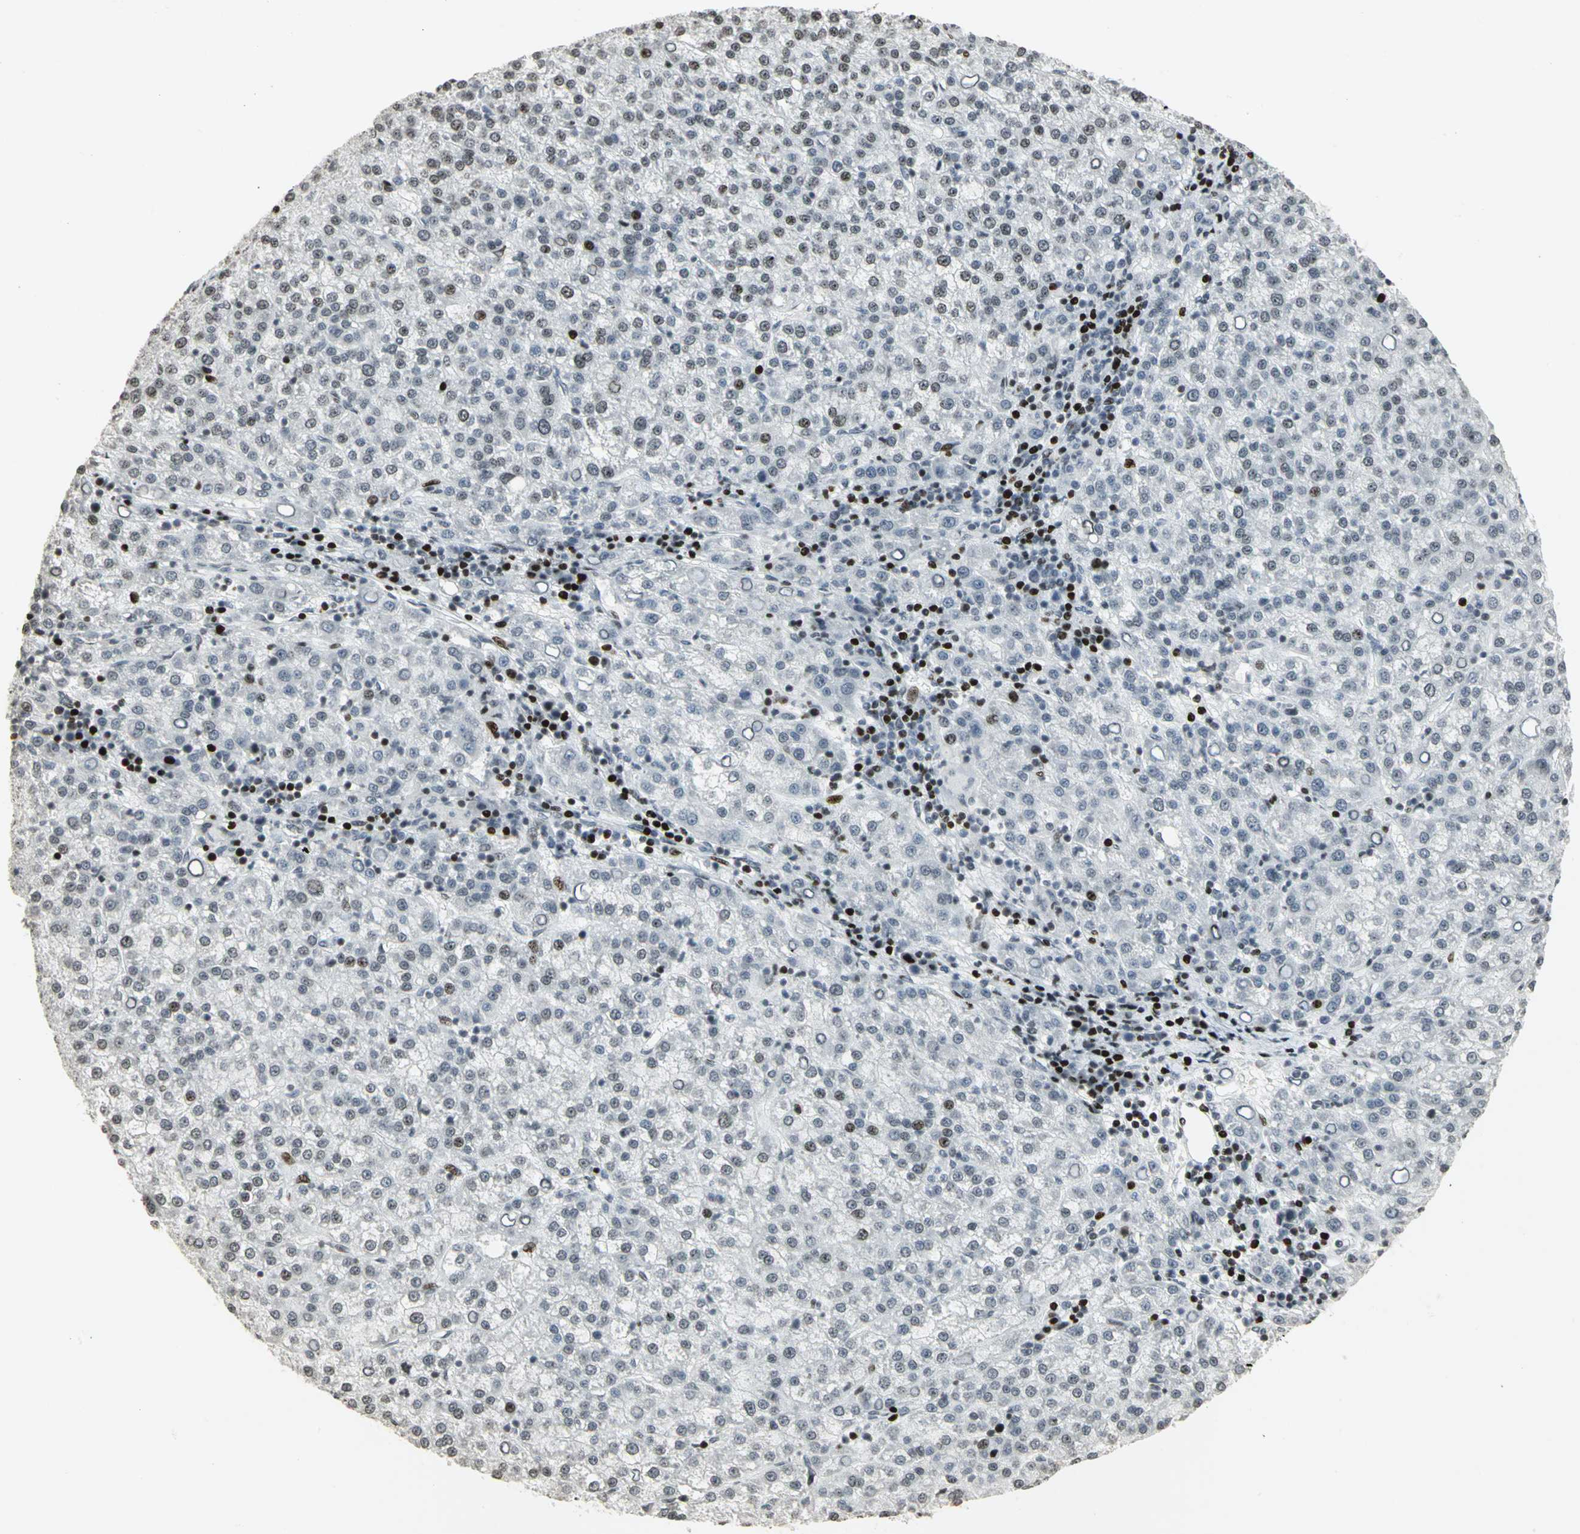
{"staining": {"intensity": "weak", "quantity": "<25%", "location": "nuclear"}, "tissue": "liver cancer", "cell_type": "Tumor cells", "image_type": "cancer", "snomed": [{"axis": "morphology", "description": "Carcinoma, Hepatocellular, NOS"}, {"axis": "topography", "description": "Liver"}], "caption": "Immunohistochemistry image of neoplastic tissue: hepatocellular carcinoma (liver) stained with DAB exhibits no significant protein staining in tumor cells.", "gene": "KDM1A", "patient": {"sex": "female", "age": 58}}